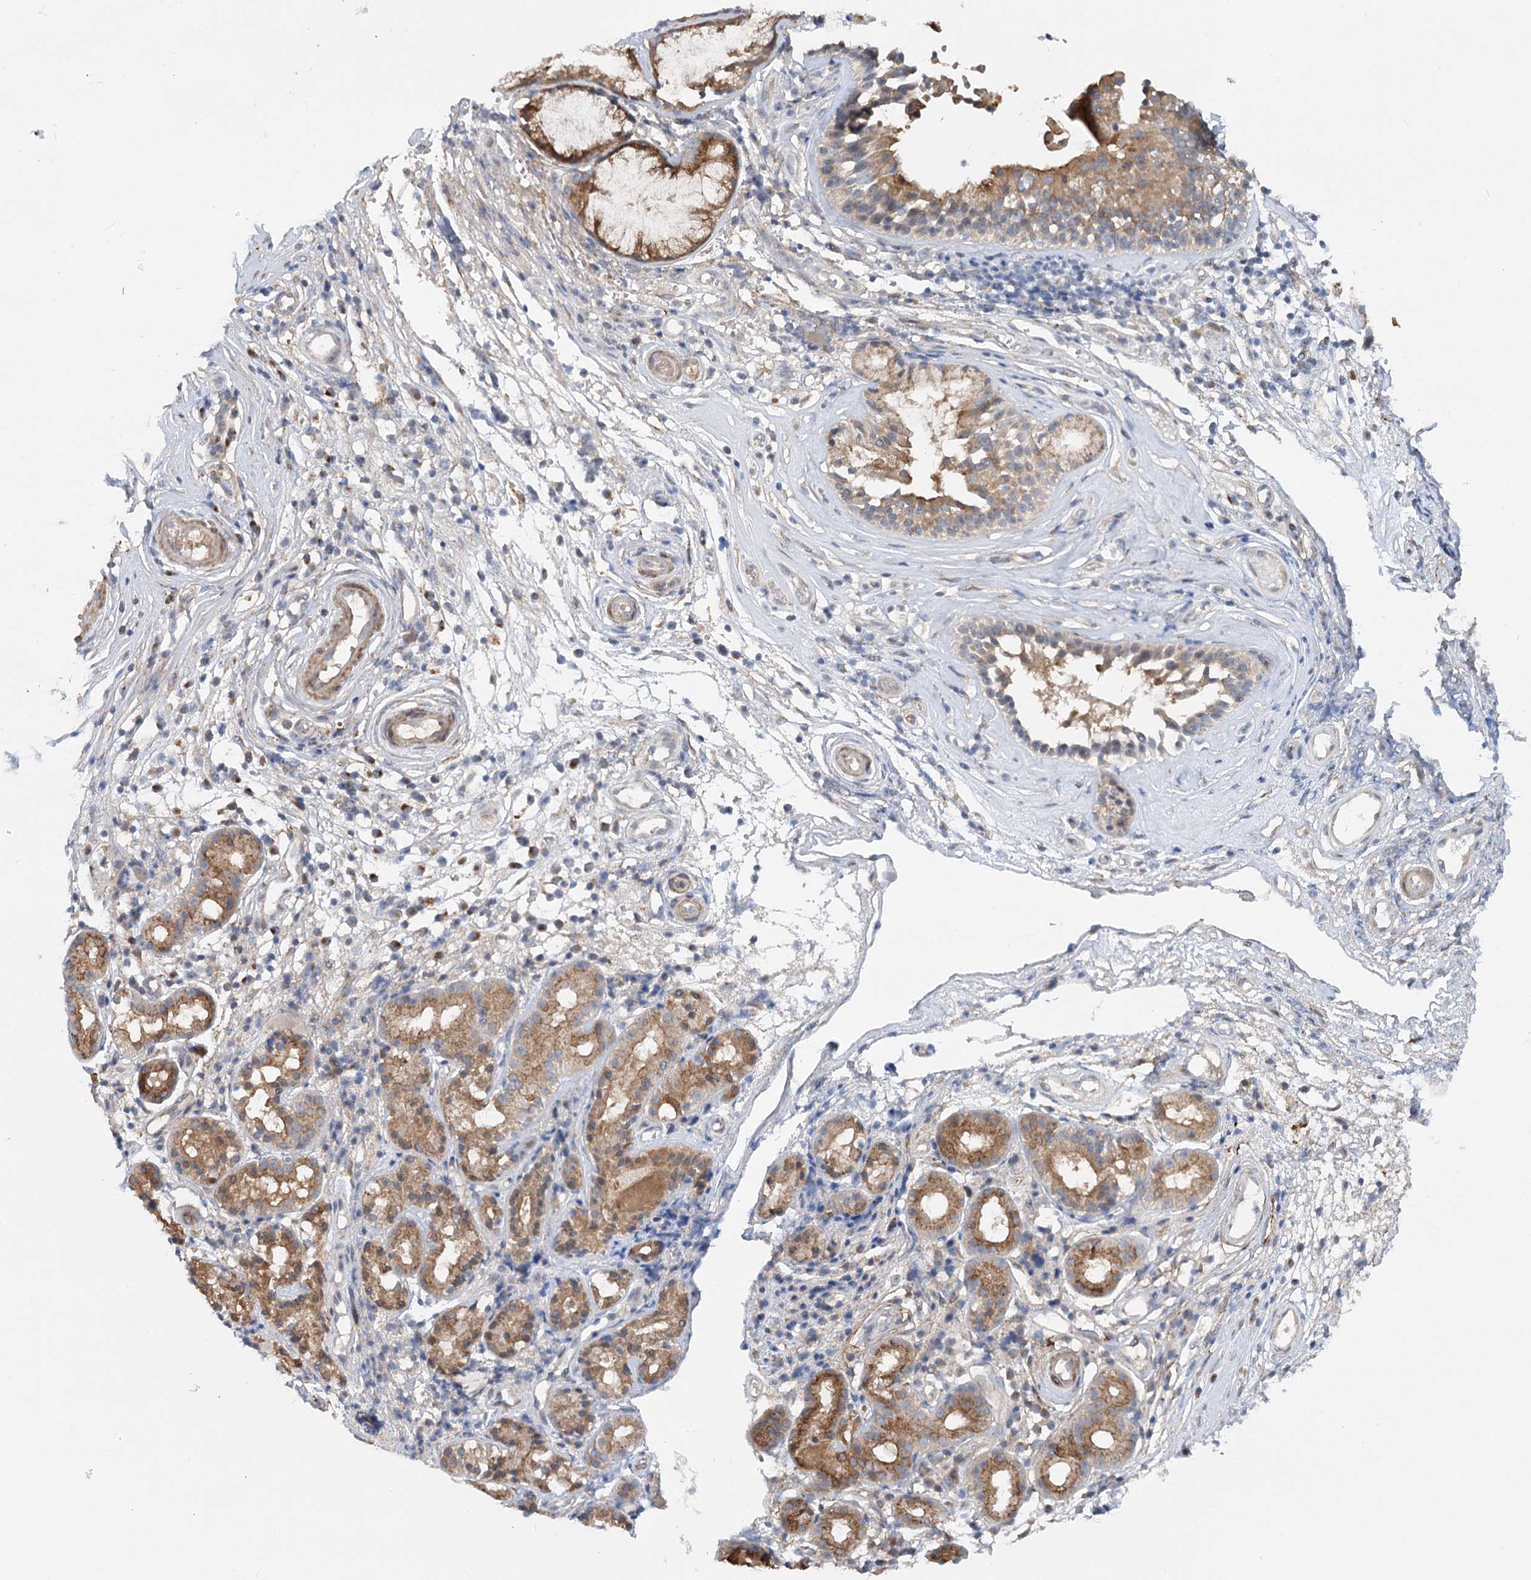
{"staining": {"intensity": "moderate", "quantity": ">75%", "location": "cytoplasmic/membranous"}, "tissue": "nasopharynx", "cell_type": "Respiratory epithelial cells", "image_type": "normal", "snomed": [{"axis": "morphology", "description": "Normal tissue, NOS"}, {"axis": "morphology", "description": "Inflammation, NOS"}, {"axis": "topography", "description": "Nasopharynx"}], "caption": "Moderate cytoplasmic/membranous protein staining is present in about >75% of respiratory epithelial cells in nasopharynx.", "gene": "FGF19", "patient": {"sex": "male", "age": 29}}